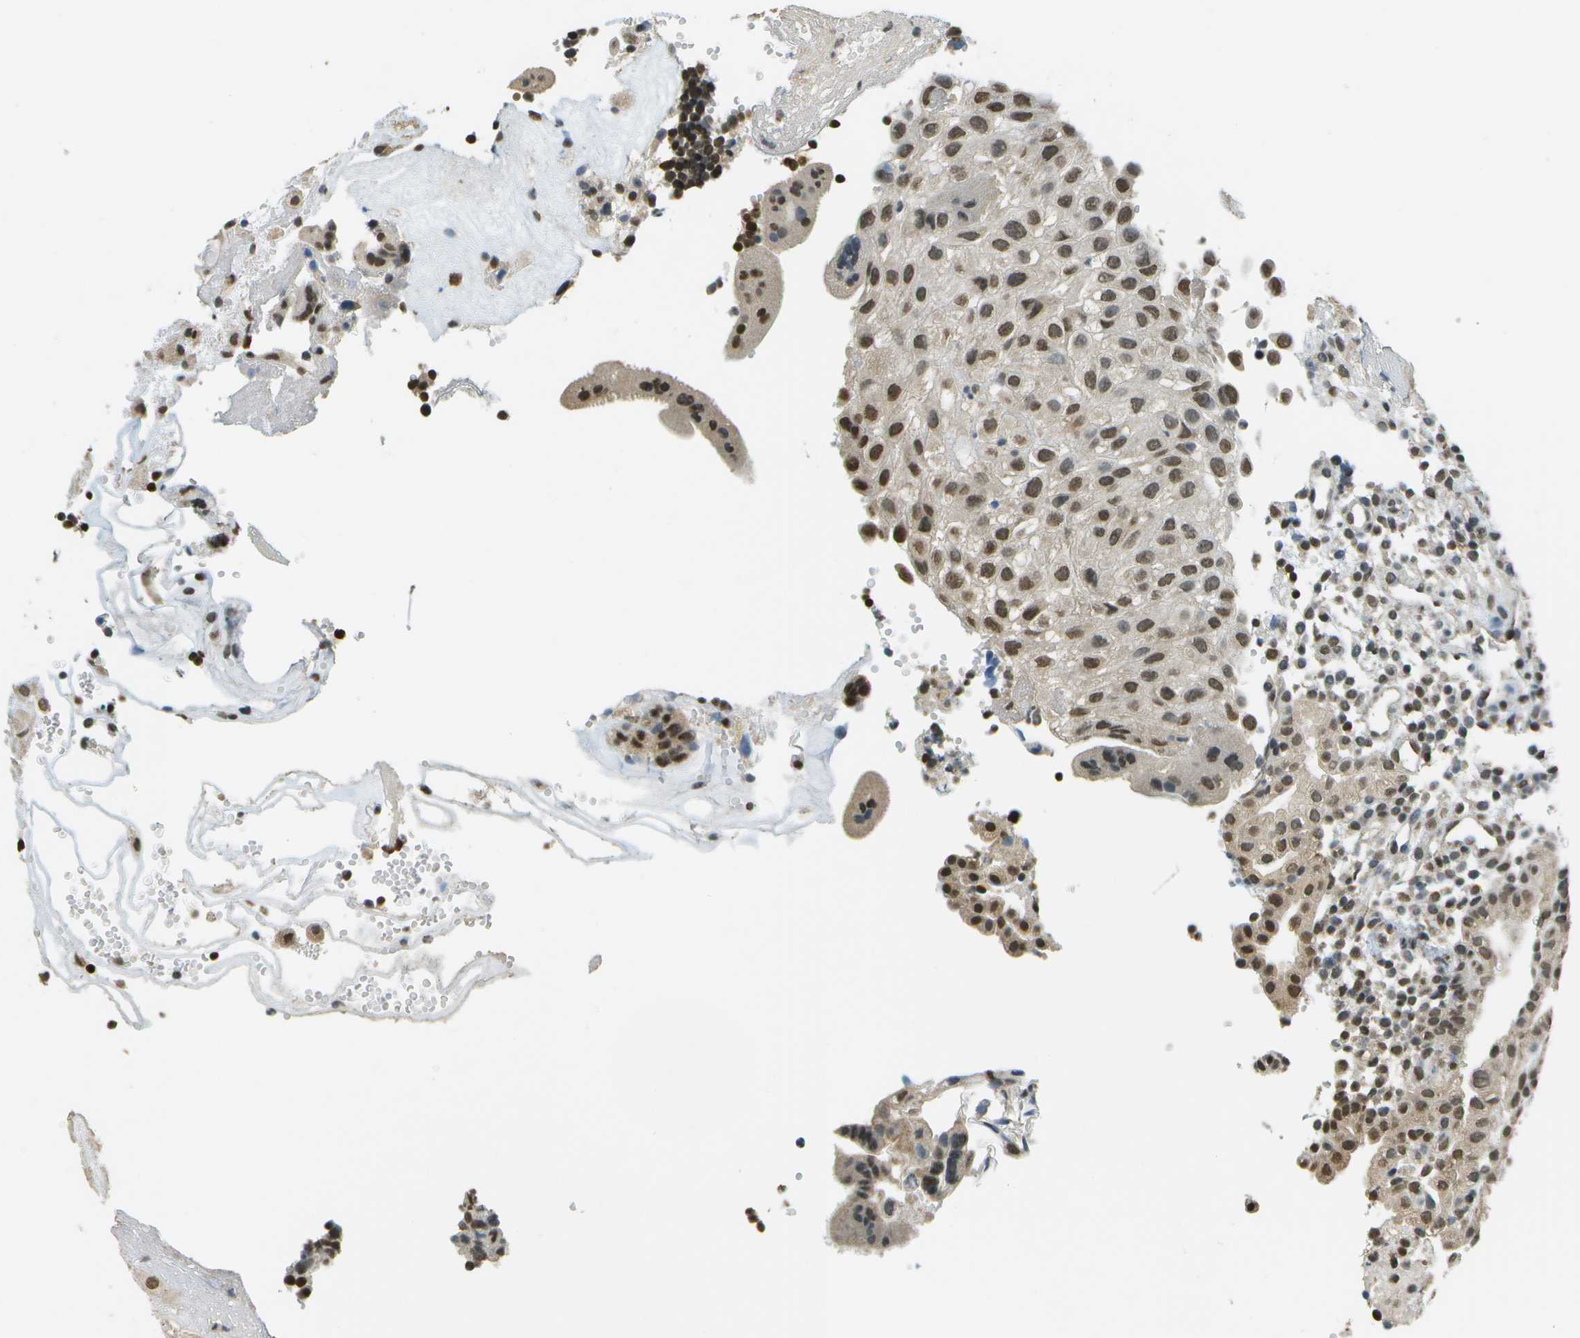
{"staining": {"intensity": "moderate", "quantity": ">75%", "location": "cytoplasmic/membranous,nuclear"}, "tissue": "placenta", "cell_type": "Decidual cells", "image_type": "normal", "snomed": [{"axis": "morphology", "description": "Normal tissue, NOS"}, {"axis": "topography", "description": "Placenta"}], "caption": "A high-resolution micrograph shows immunohistochemistry staining of unremarkable placenta, which shows moderate cytoplasmic/membranous,nuclear expression in about >75% of decidual cells. The staining was performed using DAB (3,3'-diaminobenzidine) to visualize the protein expression in brown, while the nuclei were stained in blue with hematoxylin (Magnification: 20x).", "gene": "ABL2", "patient": {"sex": "female", "age": 18}}